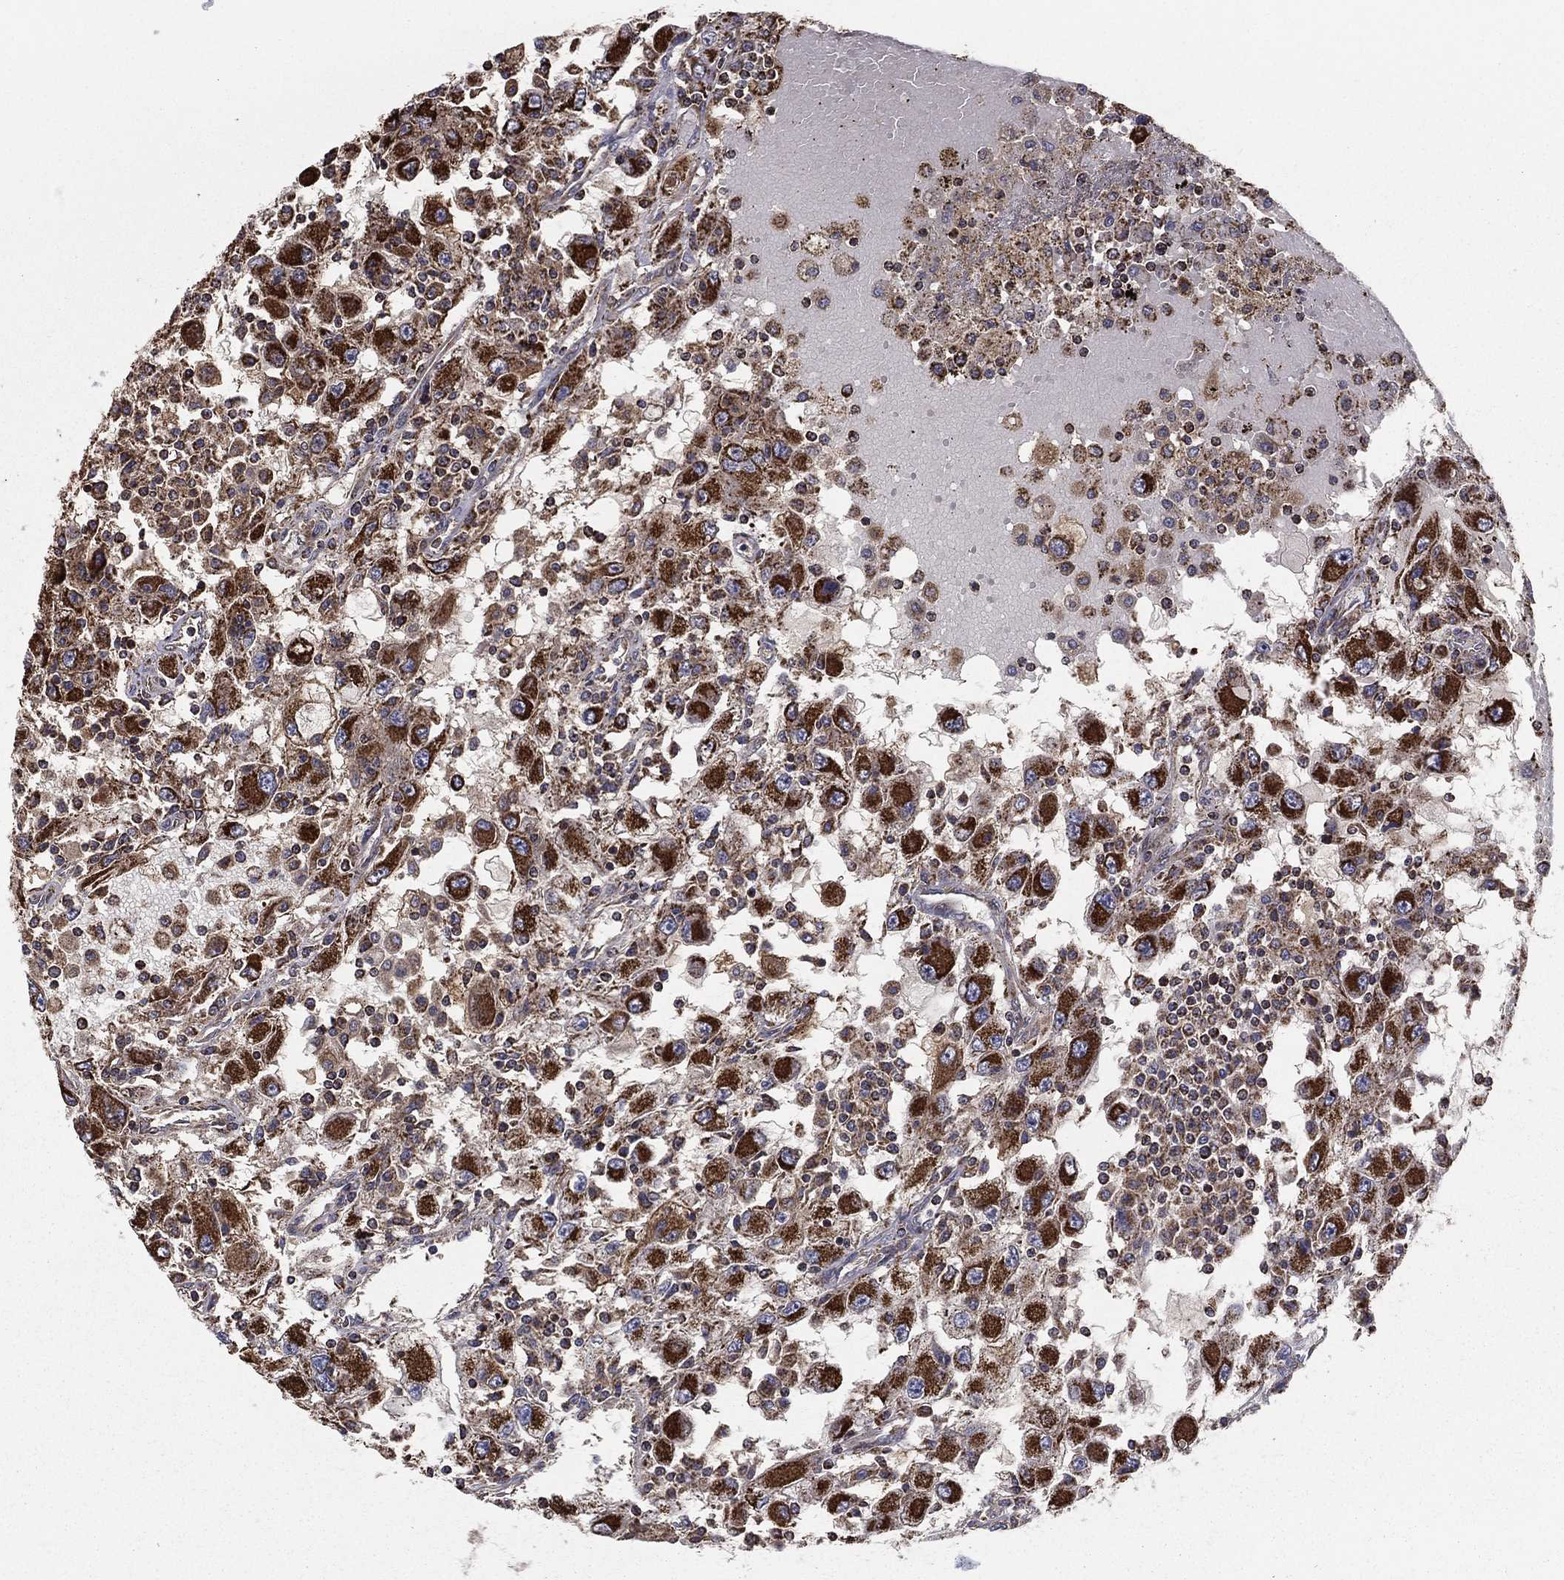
{"staining": {"intensity": "strong", "quantity": ">75%", "location": "cytoplasmic/membranous"}, "tissue": "renal cancer", "cell_type": "Tumor cells", "image_type": "cancer", "snomed": [{"axis": "morphology", "description": "Adenocarcinoma, NOS"}, {"axis": "topography", "description": "Kidney"}], "caption": "IHC micrograph of neoplastic tissue: renal adenocarcinoma stained using immunohistochemistry (IHC) shows high levels of strong protein expression localized specifically in the cytoplasmic/membranous of tumor cells, appearing as a cytoplasmic/membranous brown color.", "gene": "RIGI", "patient": {"sex": "female", "age": 67}}